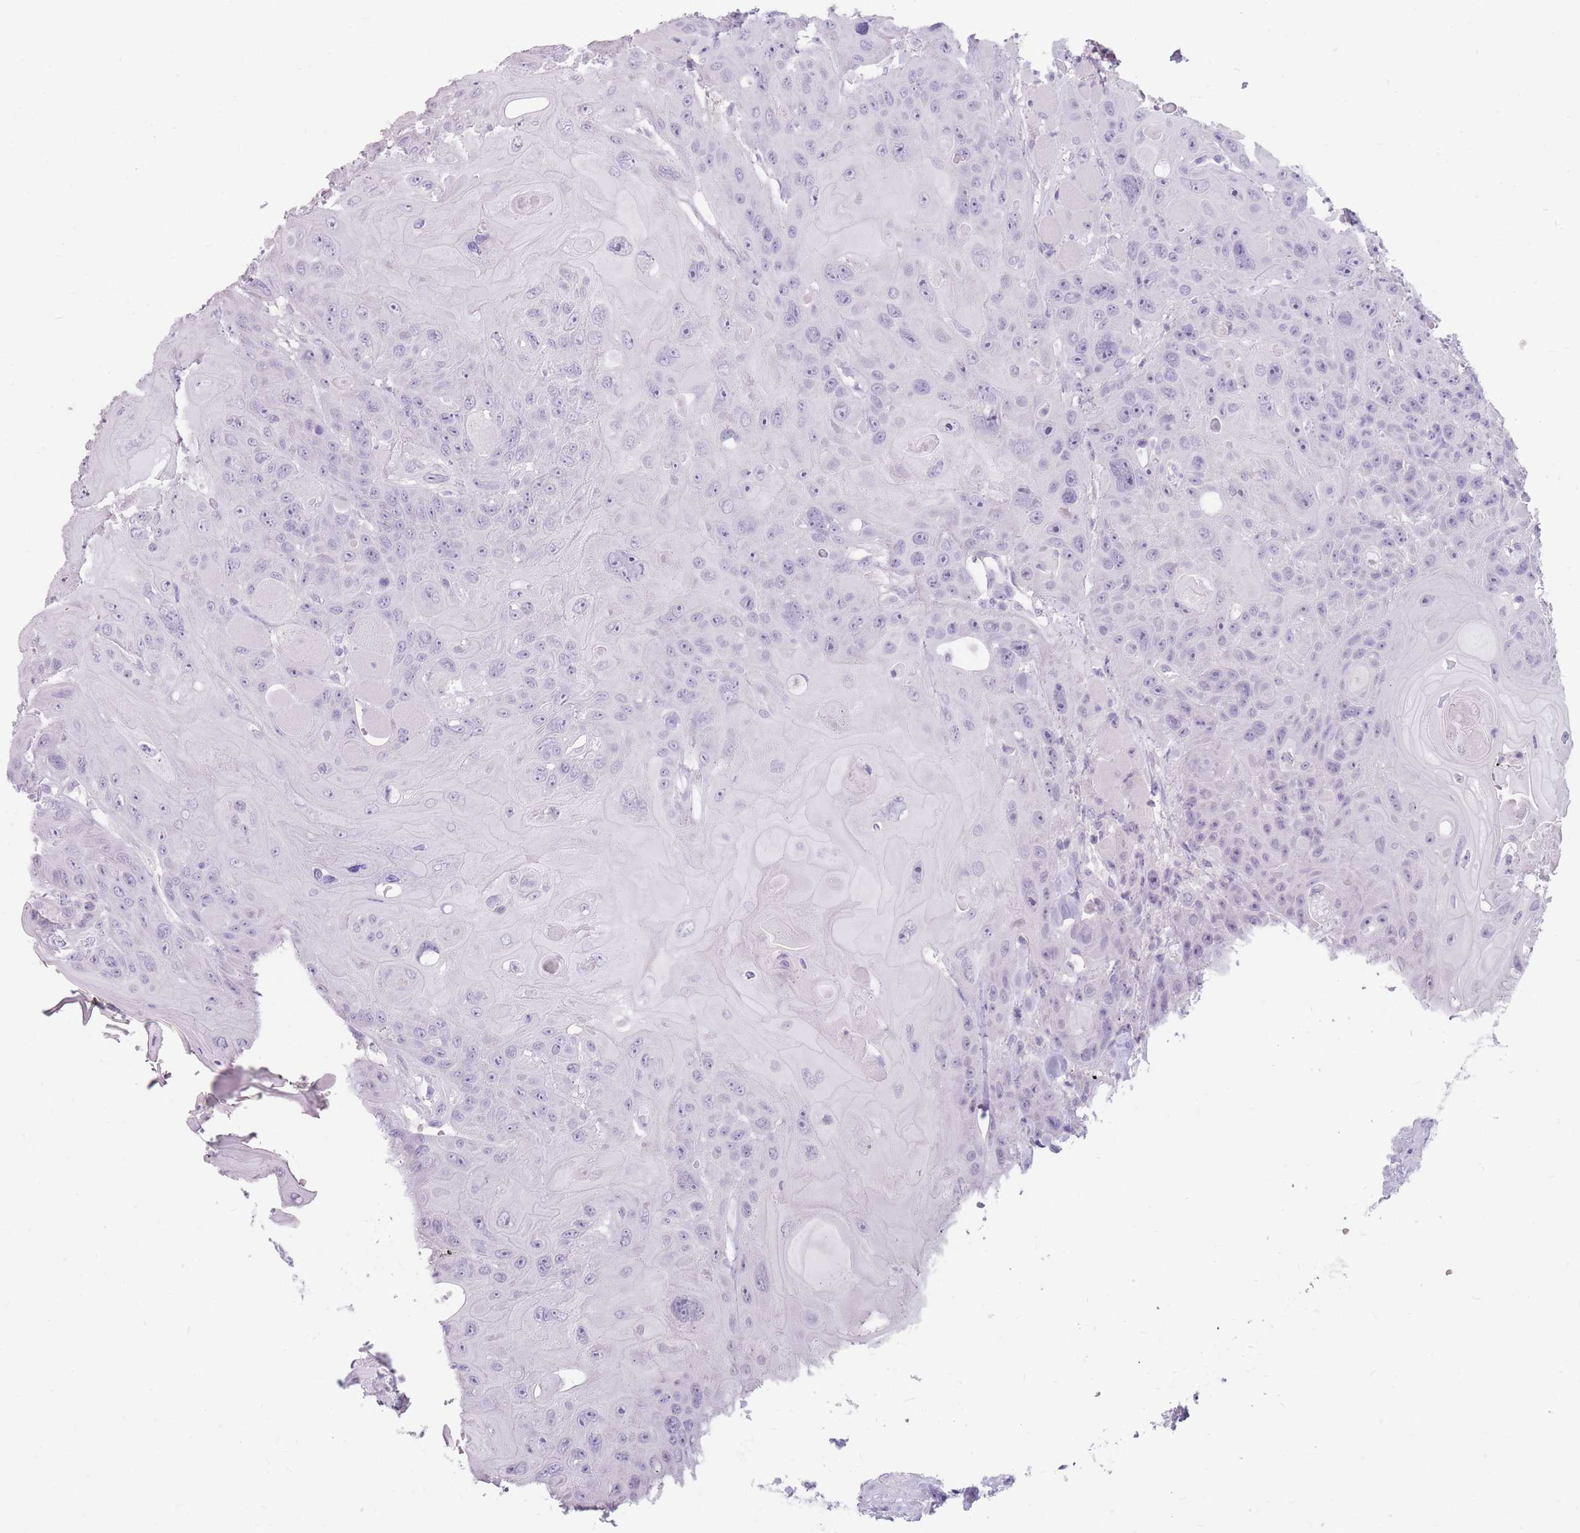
{"staining": {"intensity": "negative", "quantity": "none", "location": "none"}, "tissue": "head and neck cancer", "cell_type": "Tumor cells", "image_type": "cancer", "snomed": [{"axis": "morphology", "description": "Squamous cell carcinoma, NOS"}, {"axis": "topography", "description": "Head-Neck"}], "caption": "This is an immunohistochemistry (IHC) photomicrograph of human head and neck cancer (squamous cell carcinoma). There is no expression in tumor cells.", "gene": "CCNO", "patient": {"sex": "female", "age": 59}}